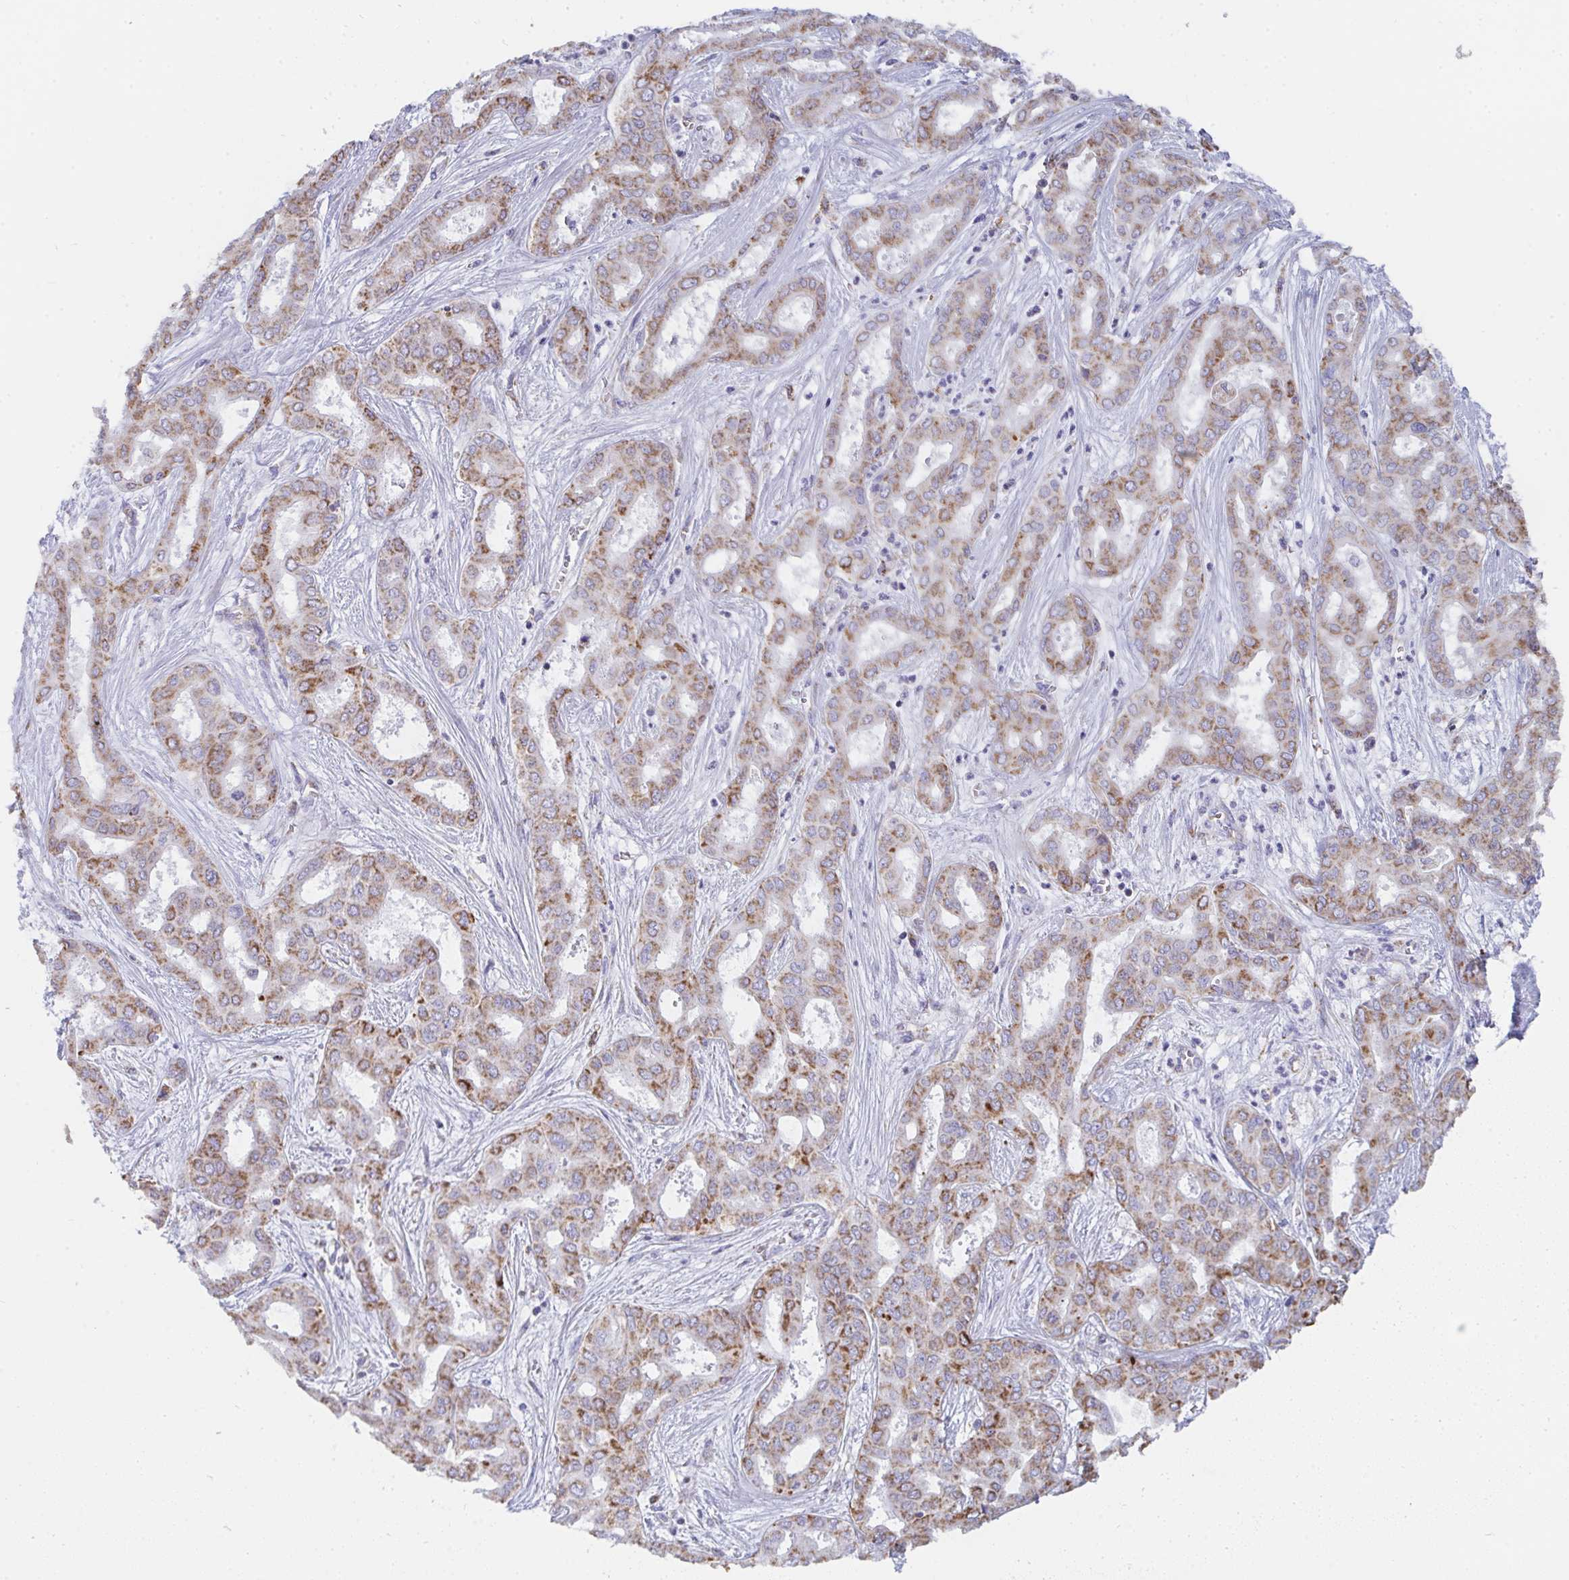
{"staining": {"intensity": "moderate", "quantity": ">75%", "location": "cytoplasmic/membranous"}, "tissue": "liver cancer", "cell_type": "Tumor cells", "image_type": "cancer", "snomed": [{"axis": "morphology", "description": "Cholangiocarcinoma"}, {"axis": "topography", "description": "Liver"}], "caption": "Immunohistochemical staining of human liver cancer (cholangiocarcinoma) demonstrates moderate cytoplasmic/membranous protein staining in approximately >75% of tumor cells. Using DAB (brown) and hematoxylin (blue) stains, captured at high magnification using brightfield microscopy.", "gene": "AIFM1", "patient": {"sex": "female", "age": 64}}